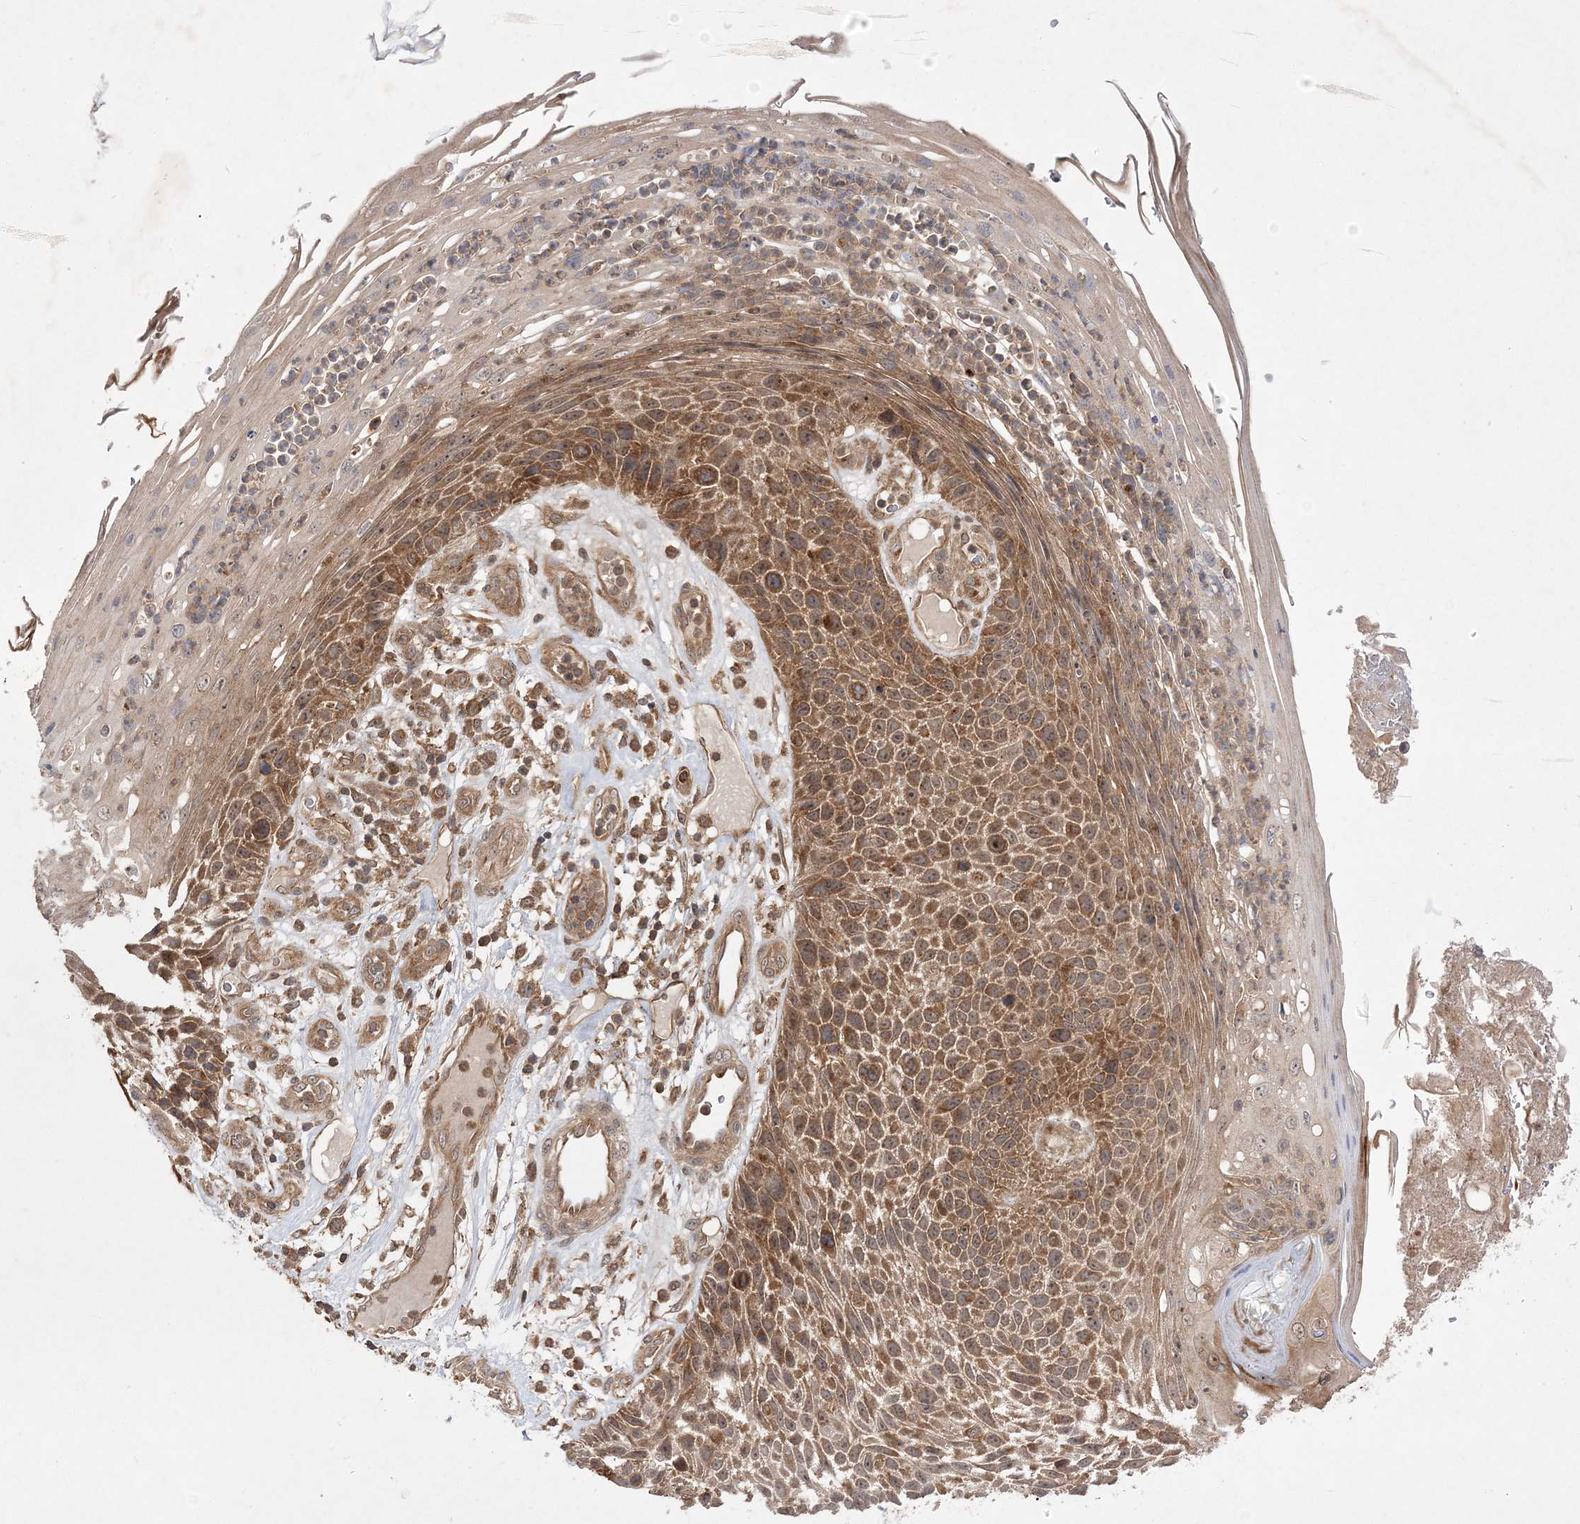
{"staining": {"intensity": "moderate", "quantity": ">75%", "location": "cytoplasmic/membranous"}, "tissue": "skin cancer", "cell_type": "Tumor cells", "image_type": "cancer", "snomed": [{"axis": "morphology", "description": "Squamous cell carcinoma, NOS"}, {"axis": "topography", "description": "Skin"}], "caption": "Protein staining of skin squamous cell carcinoma tissue exhibits moderate cytoplasmic/membranous expression in about >75% of tumor cells.", "gene": "TMEM9B", "patient": {"sex": "female", "age": 88}}